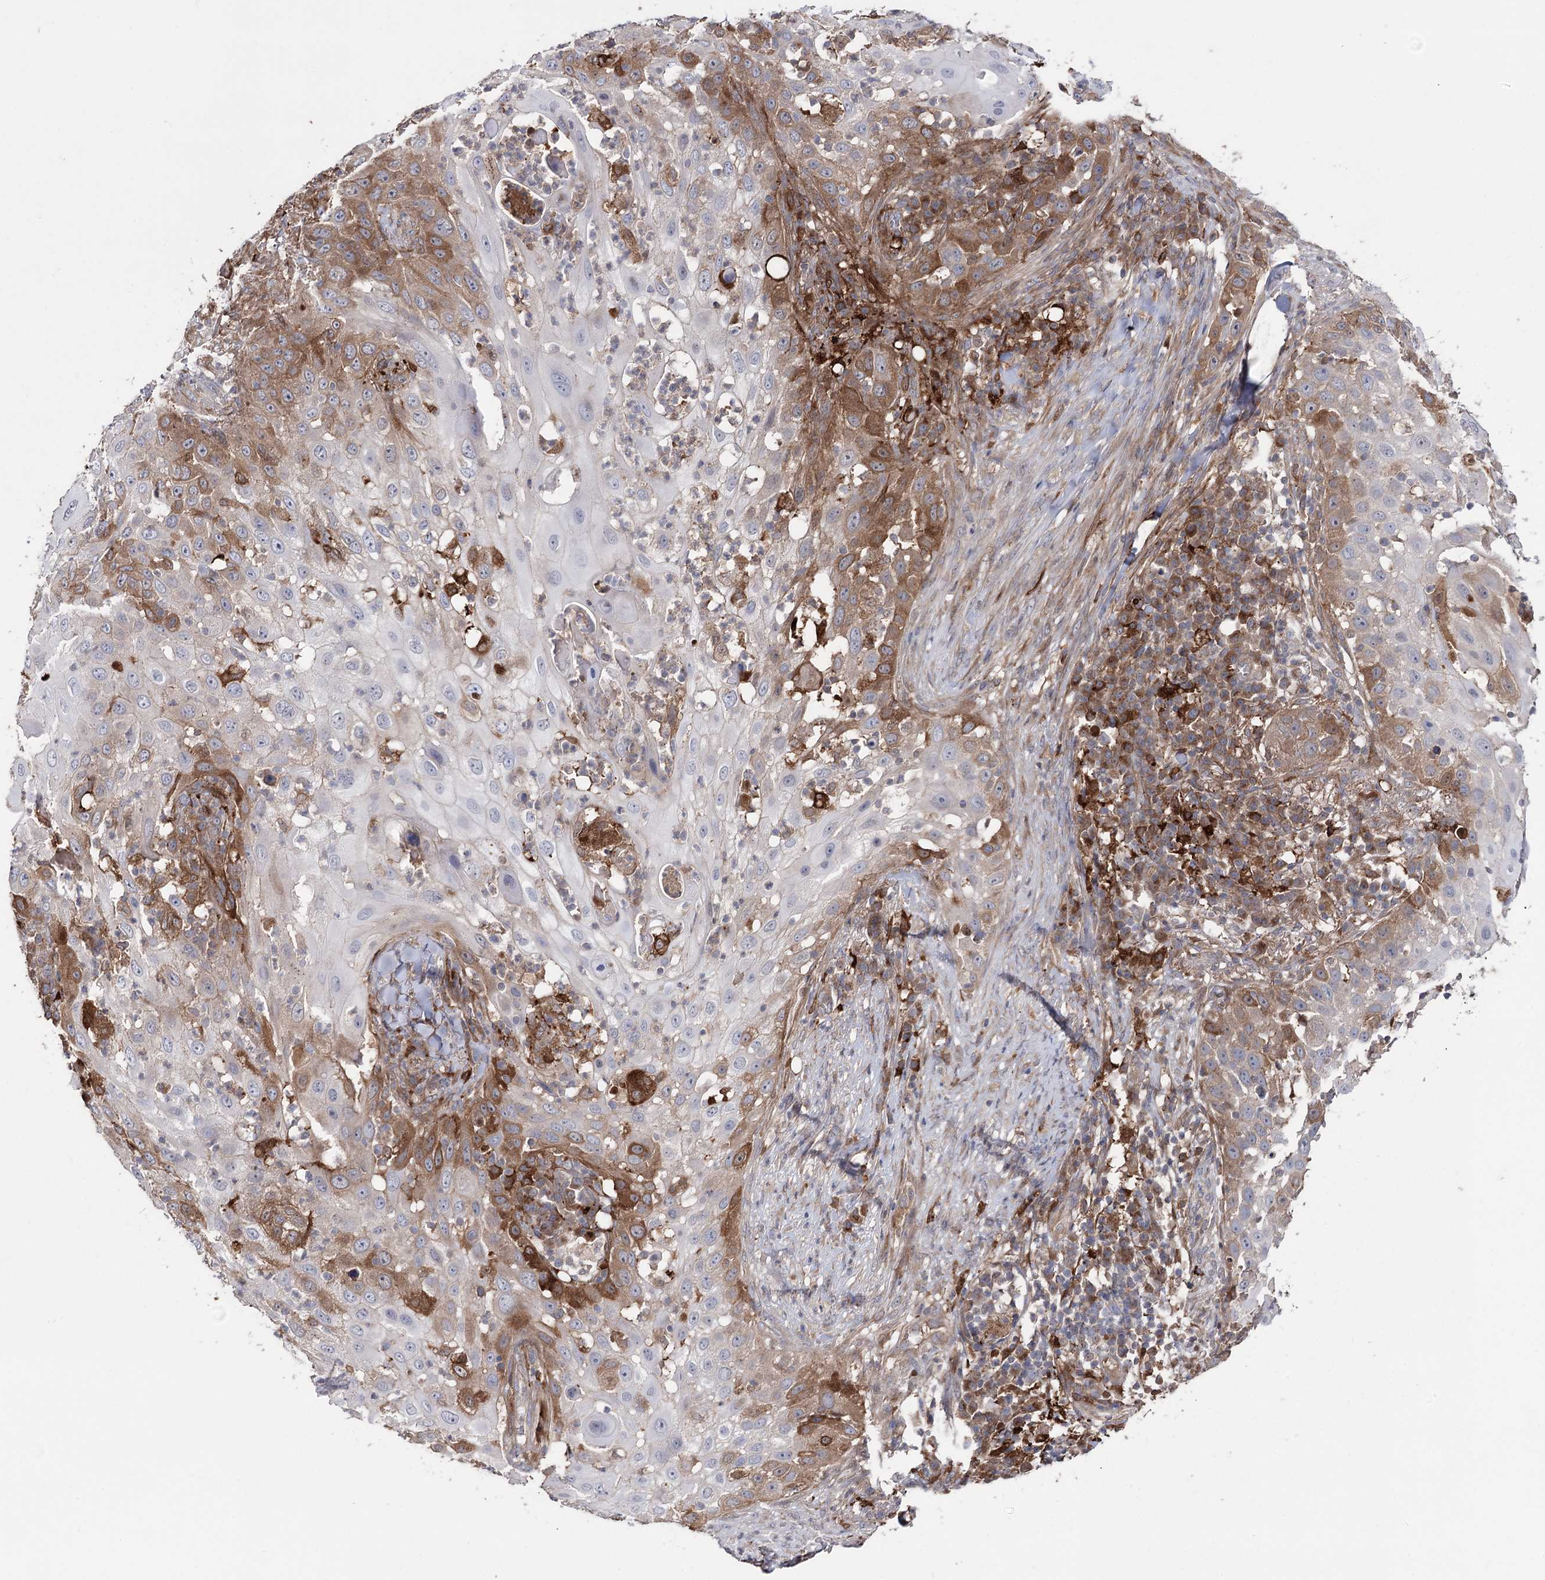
{"staining": {"intensity": "moderate", "quantity": "25%-75%", "location": "cytoplasmic/membranous"}, "tissue": "skin cancer", "cell_type": "Tumor cells", "image_type": "cancer", "snomed": [{"axis": "morphology", "description": "Squamous cell carcinoma, NOS"}, {"axis": "topography", "description": "Skin"}], "caption": "Squamous cell carcinoma (skin) stained for a protein (brown) shows moderate cytoplasmic/membranous positive staining in about 25%-75% of tumor cells.", "gene": "OTUD1", "patient": {"sex": "female", "age": 44}}